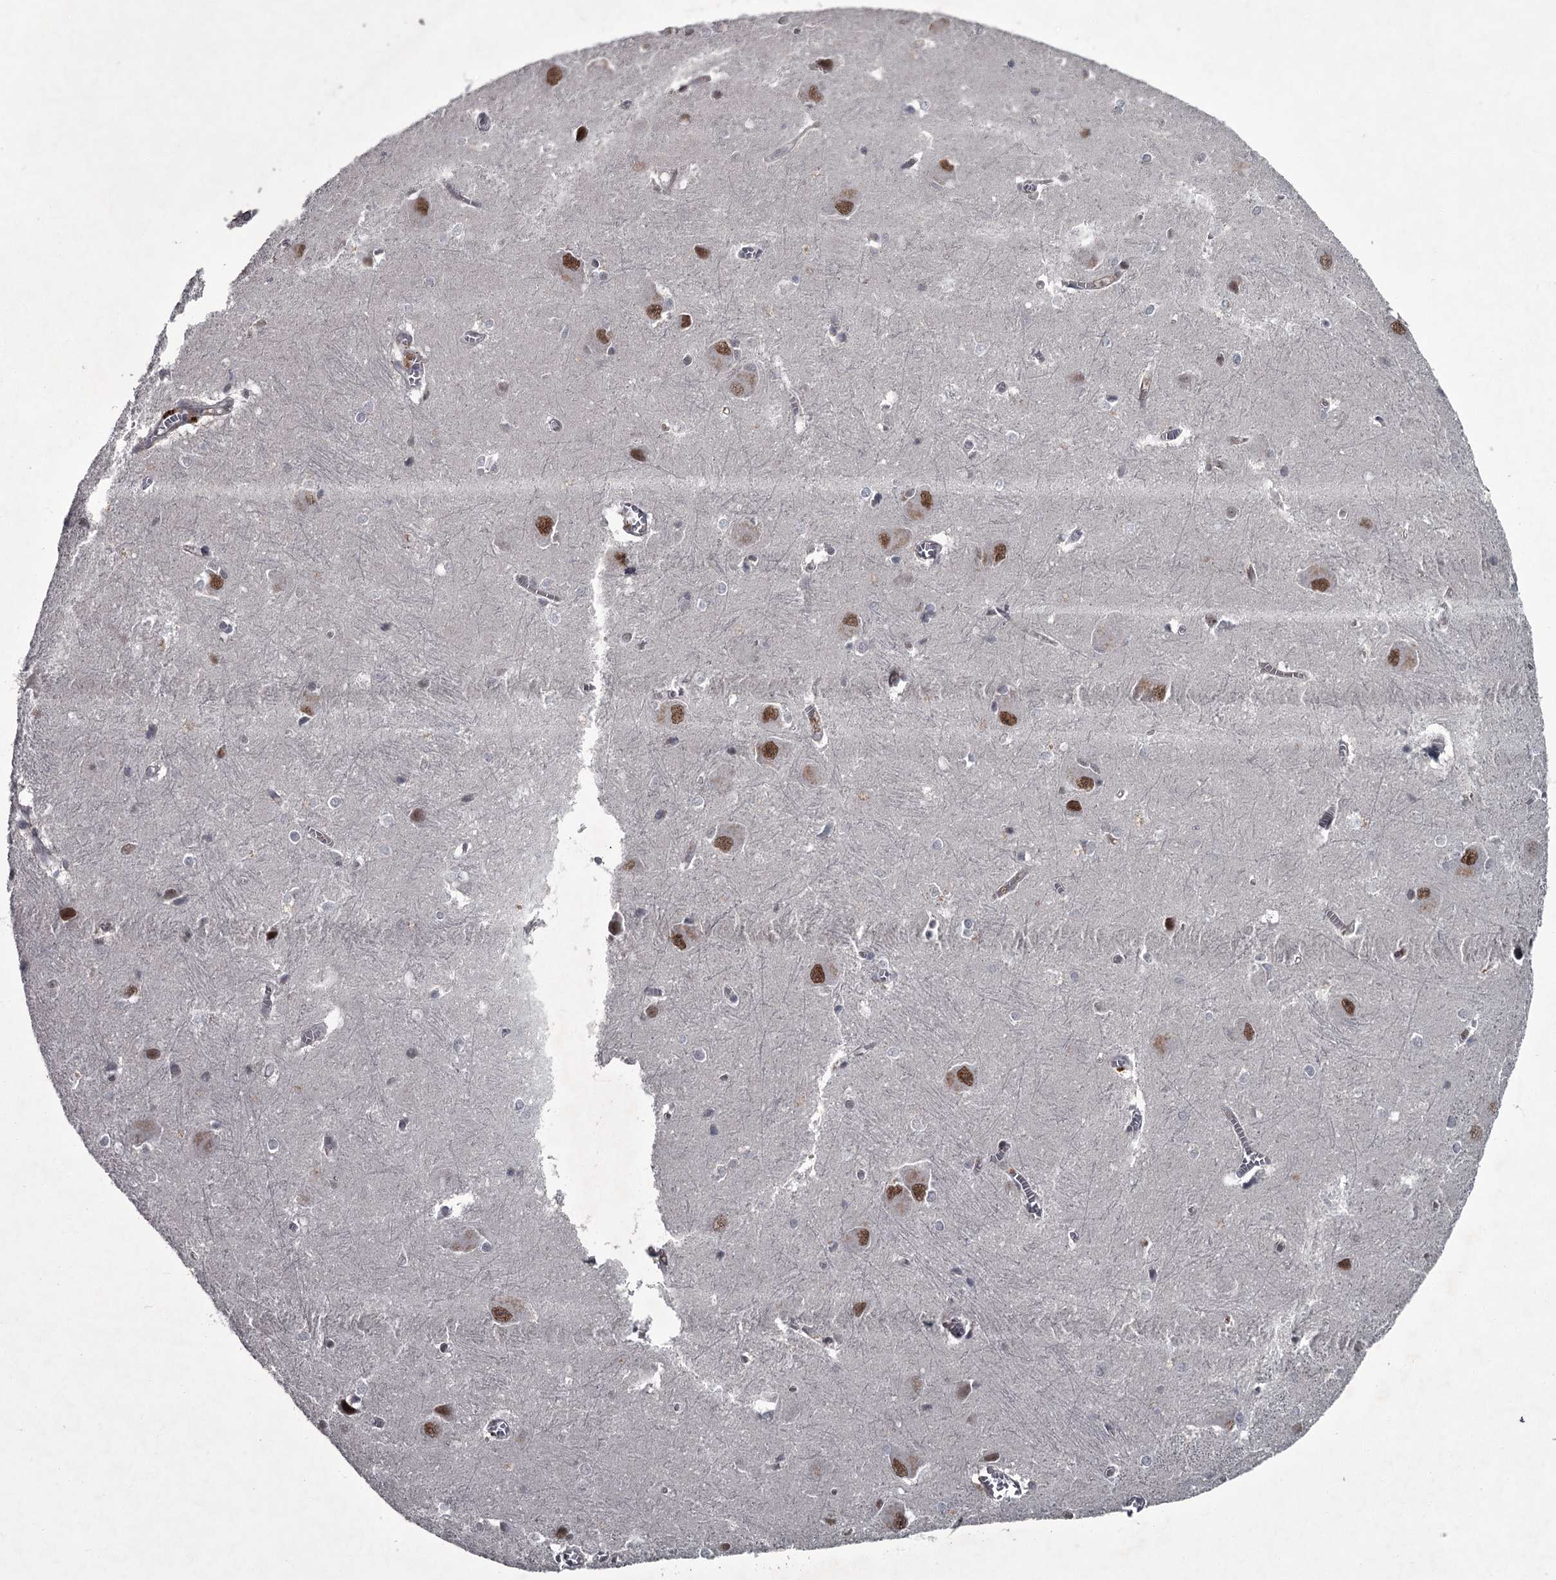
{"staining": {"intensity": "weak", "quantity": "25%-75%", "location": "nuclear"}, "tissue": "caudate", "cell_type": "Glial cells", "image_type": "normal", "snomed": [{"axis": "morphology", "description": "Normal tissue, NOS"}, {"axis": "topography", "description": "Lateral ventricle wall"}], "caption": "DAB immunohistochemical staining of unremarkable caudate exhibits weak nuclear protein positivity in approximately 25%-75% of glial cells. The staining was performed using DAB to visualize the protein expression in brown, while the nuclei were stained in blue with hematoxylin (Magnification: 20x).", "gene": "FLVCR2", "patient": {"sex": "male", "age": 37}}